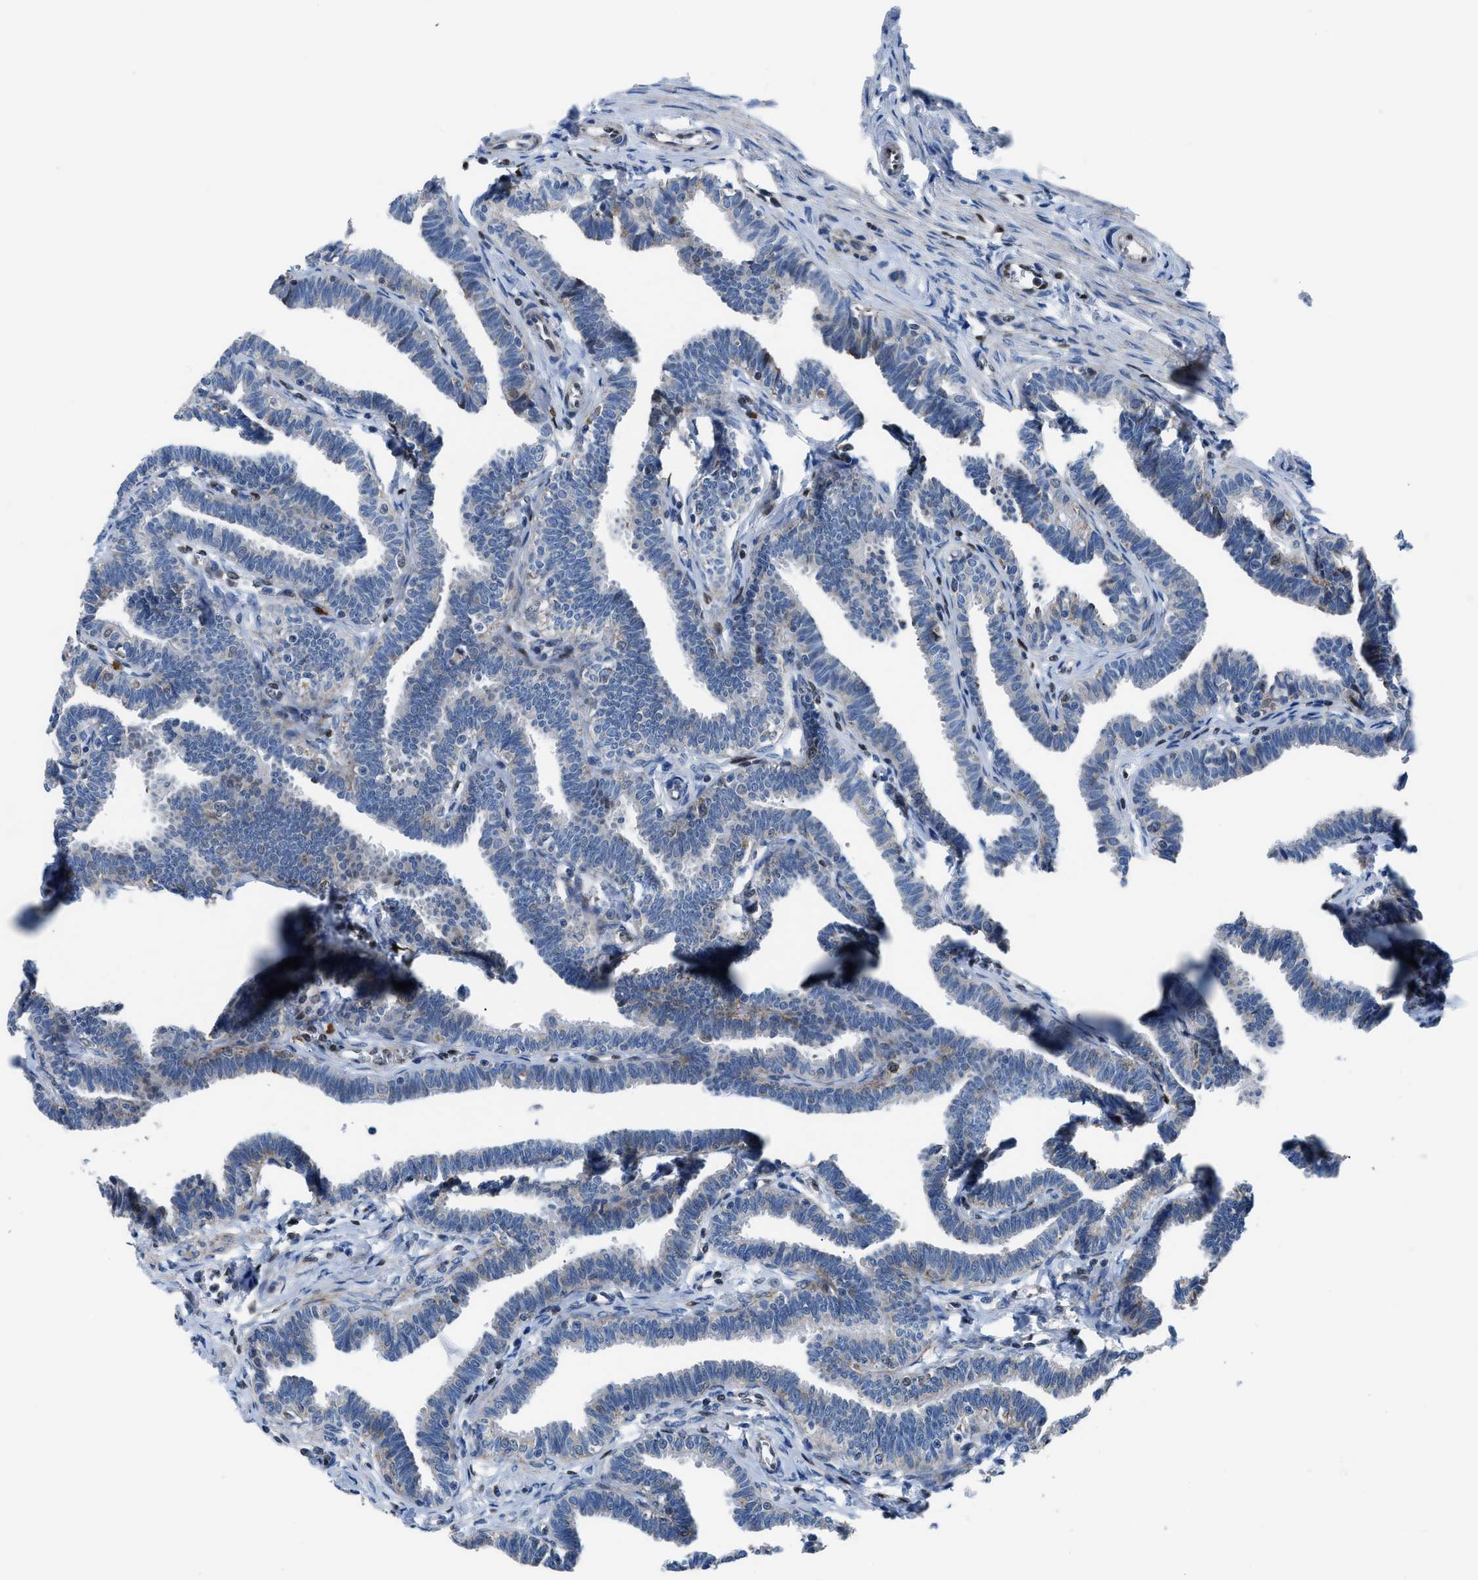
{"staining": {"intensity": "weak", "quantity": "<25%", "location": "cytoplasmic/membranous"}, "tissue": "fallopian tube", "cell_type": "Glandular cells", "image_type": "normal", "snomed": [{"axis": "morphology", "description": "Normal tissue, NOS"}, {"axis": "topography", "description": "Fallopian tube"}, {"axis": "topography", "description": "Ovary"}], "caption": "Fallopian tube was stained to show a protein in brown. There is no significant positivity in glandular cells. The staining was performed using DAB to visualize the protein expression in brown, while the nuclei were stained in blue with hematoxylin (Magnification: 20x).", "gene": "LMO2", "patient": {"sex": "female", "age": 23}}